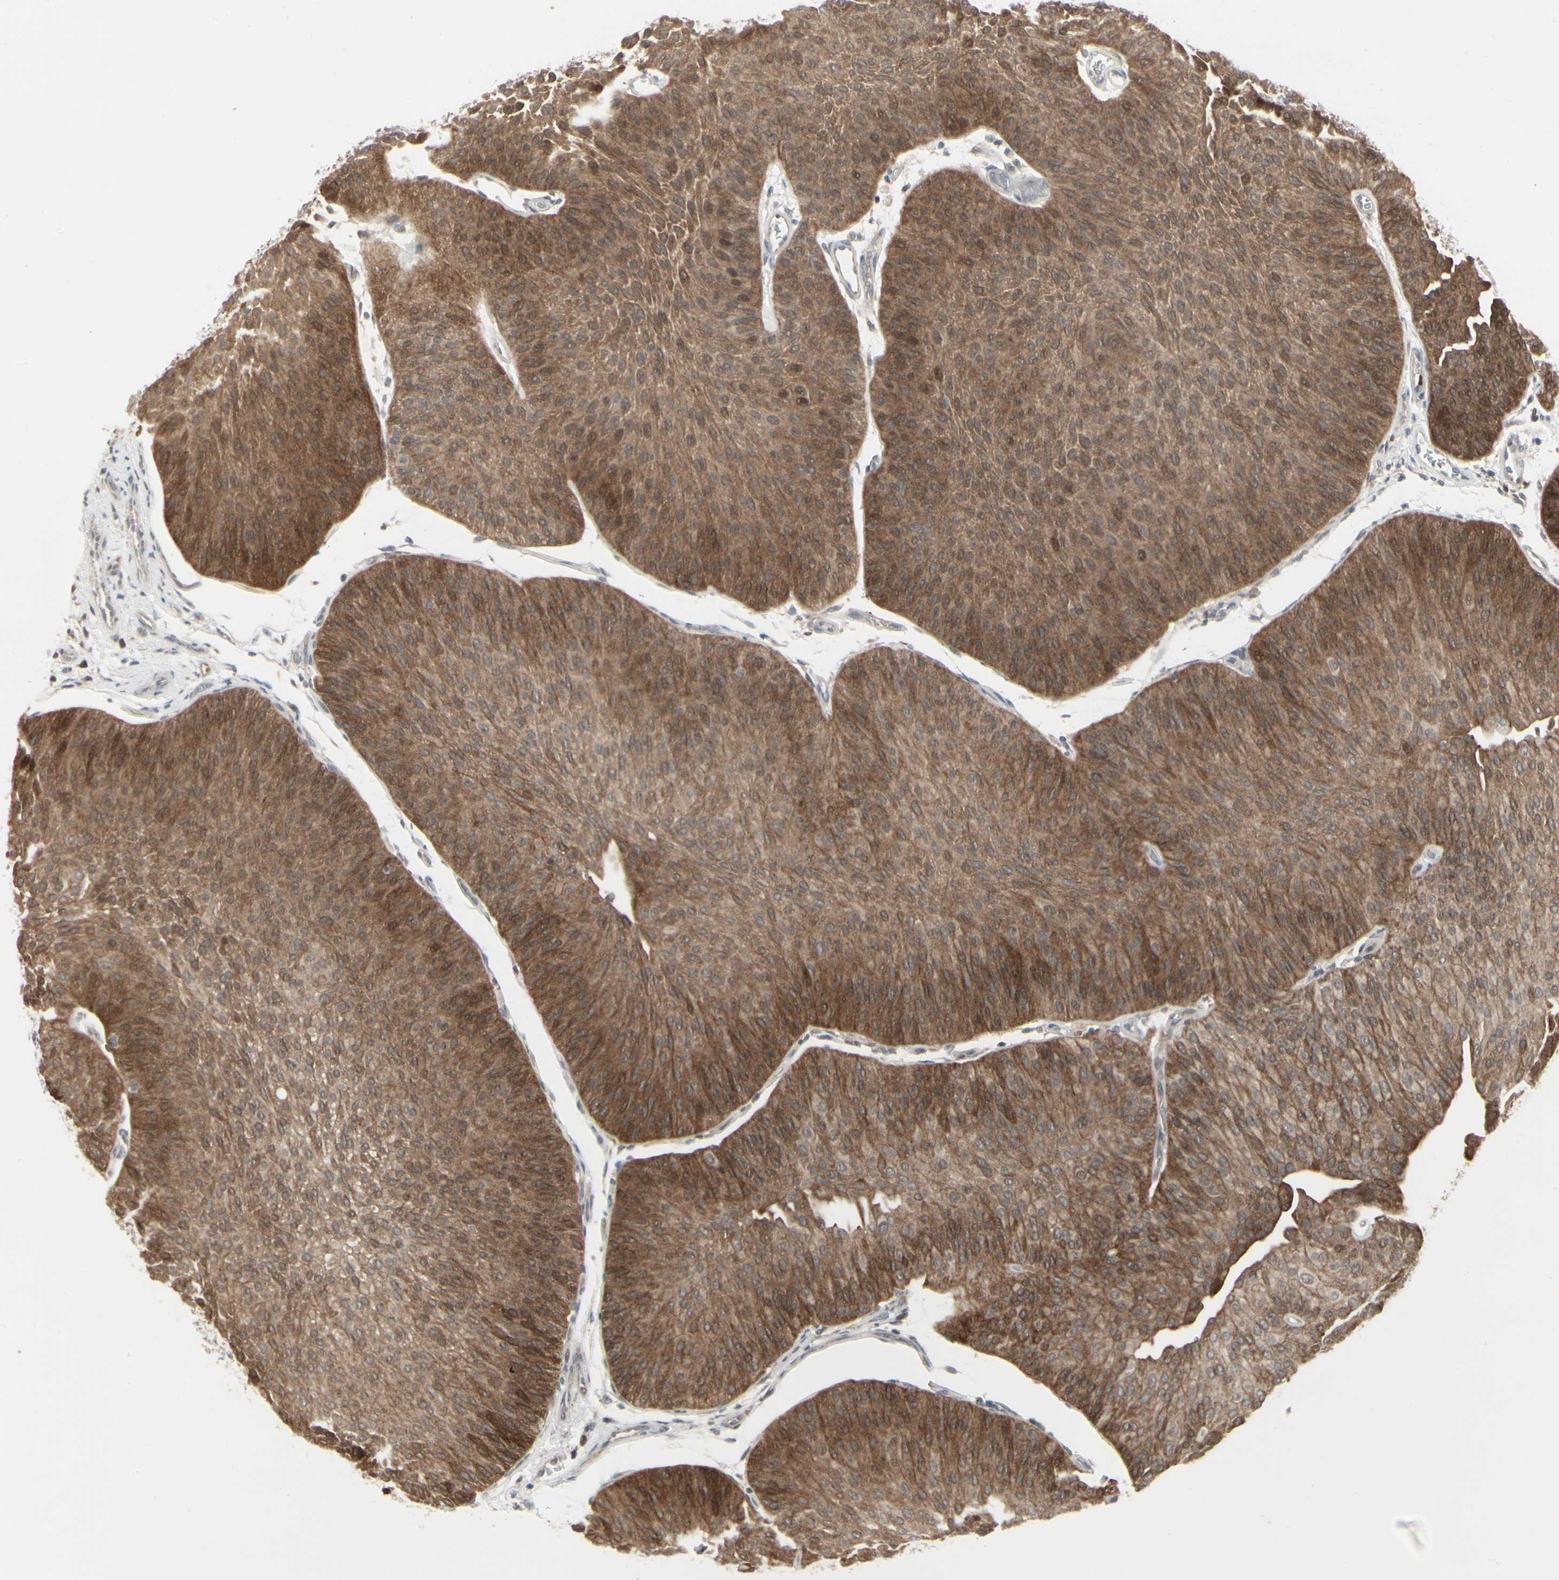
{"staining": {"intensity": "moderate", "quantity": ">75%", "location": "cytoplasmic/membranous"}, "tissue": "urothelial cancer", "cell_type": "Tumor cells", "image_type": "cancer", "snomed": [{"axis": "morphology", "description": "Urothelial carcinoma, Low grade"}, {"axis": "topography", "description": "Urinary bladder"}], "caption": "Protein expression analysis of human low-grade urothelial carcinoma reveals moderate cytoplasmic/membranous expression in about >75% of tumor cells.", "gene": "IGFBP6", "patient": {"sex": "female", "age": 60}}